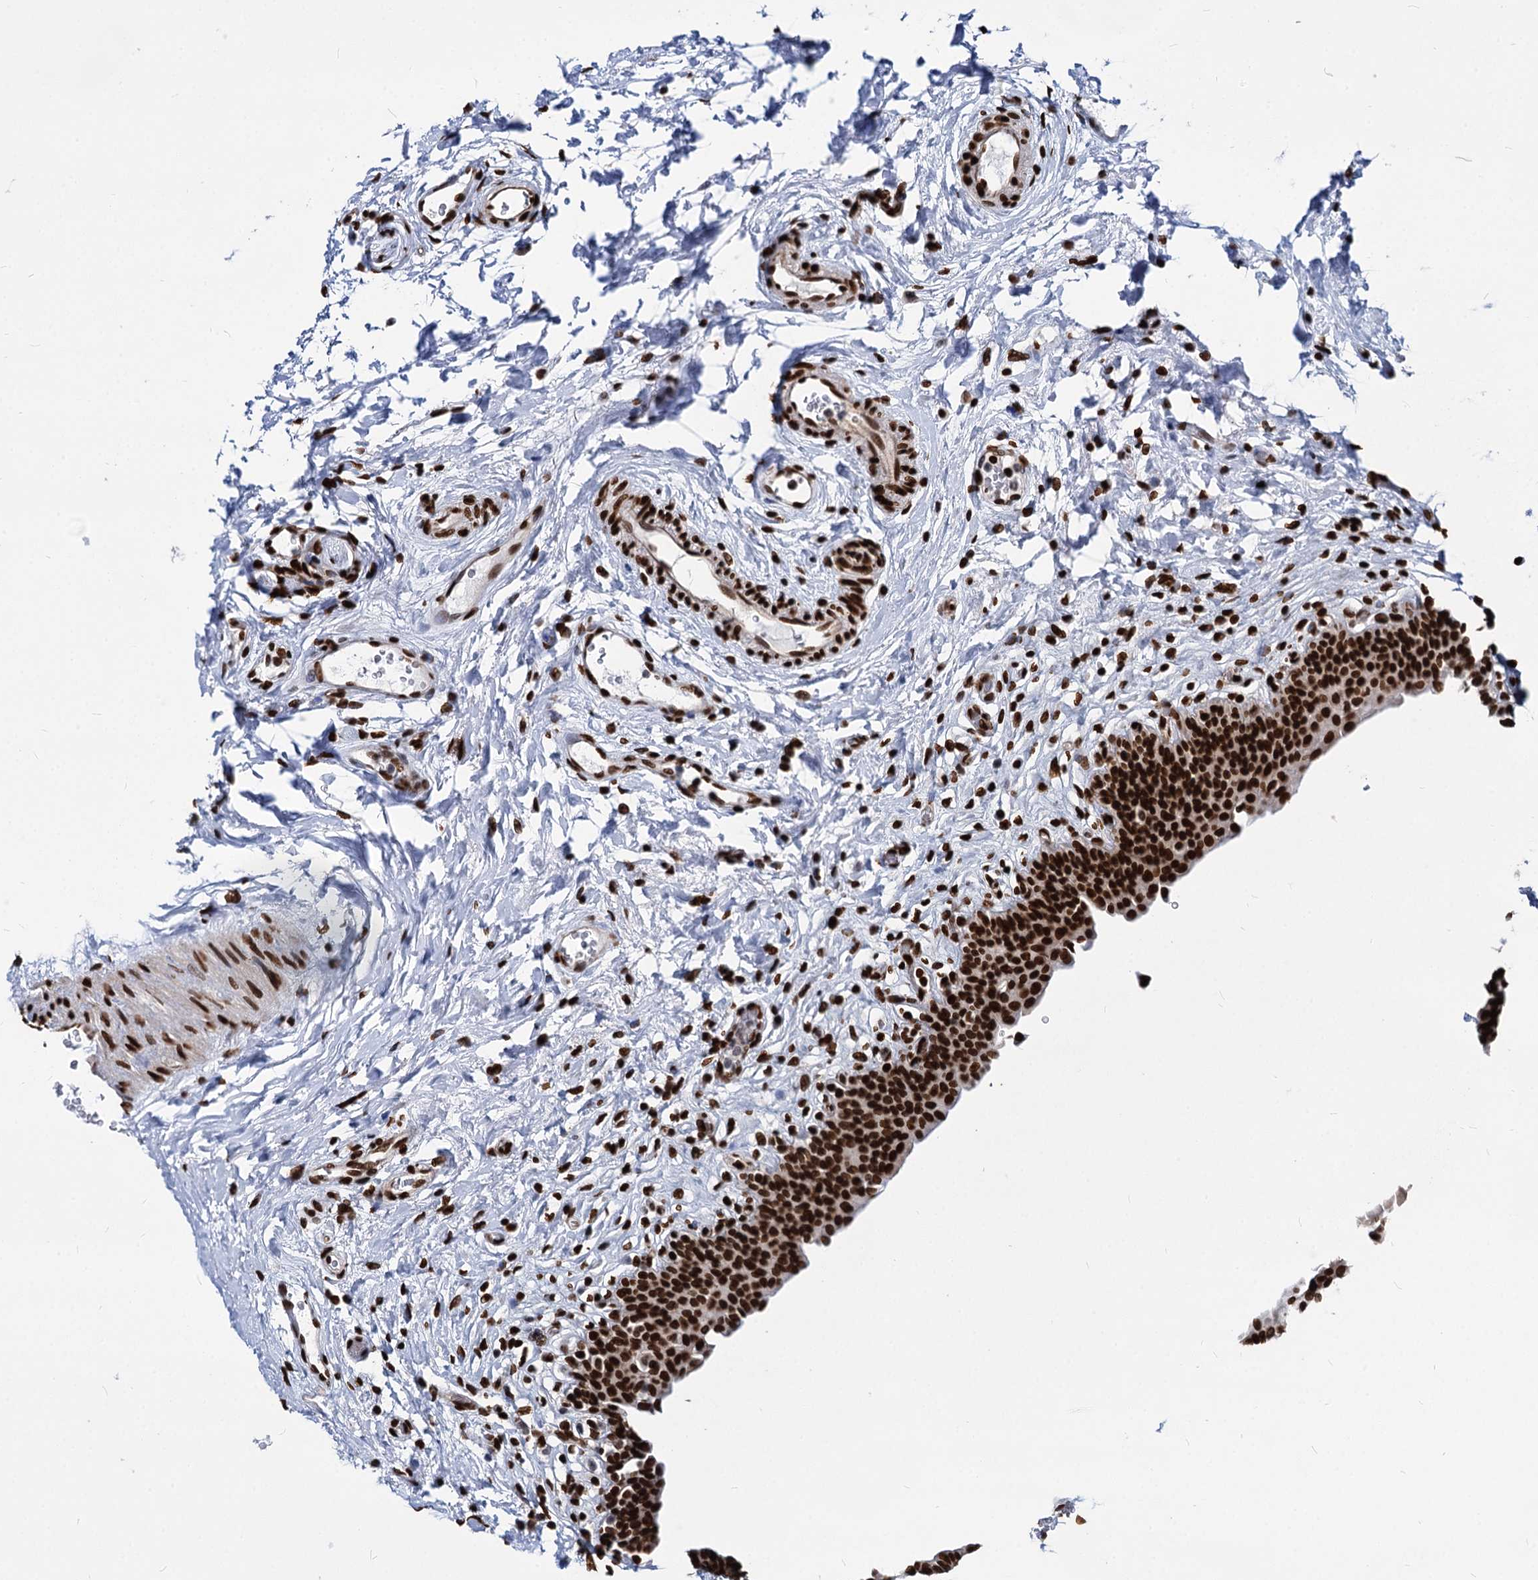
{"staining": {"intensity": "strong", "quantity": ">75%", "location": "nuclear"}, "tissue": "urinary bladder", "cell_type": "Urothelial cells", "image_type": "normal", "snomed": [{"axis": "morphology", "description": "Normal tissue, NOS"}, {"axis": "topography", "description": "Urinary bladder"}], "caption": "Protein expression by IHC shows strong nuclear positivity in about >75% of urothelial cells in normal urinary bladder. The protein is shown in brown color, while the nuclei are stained blue.", "gene": "MECP2", "patient": {"sex": "male", "age": 83}}